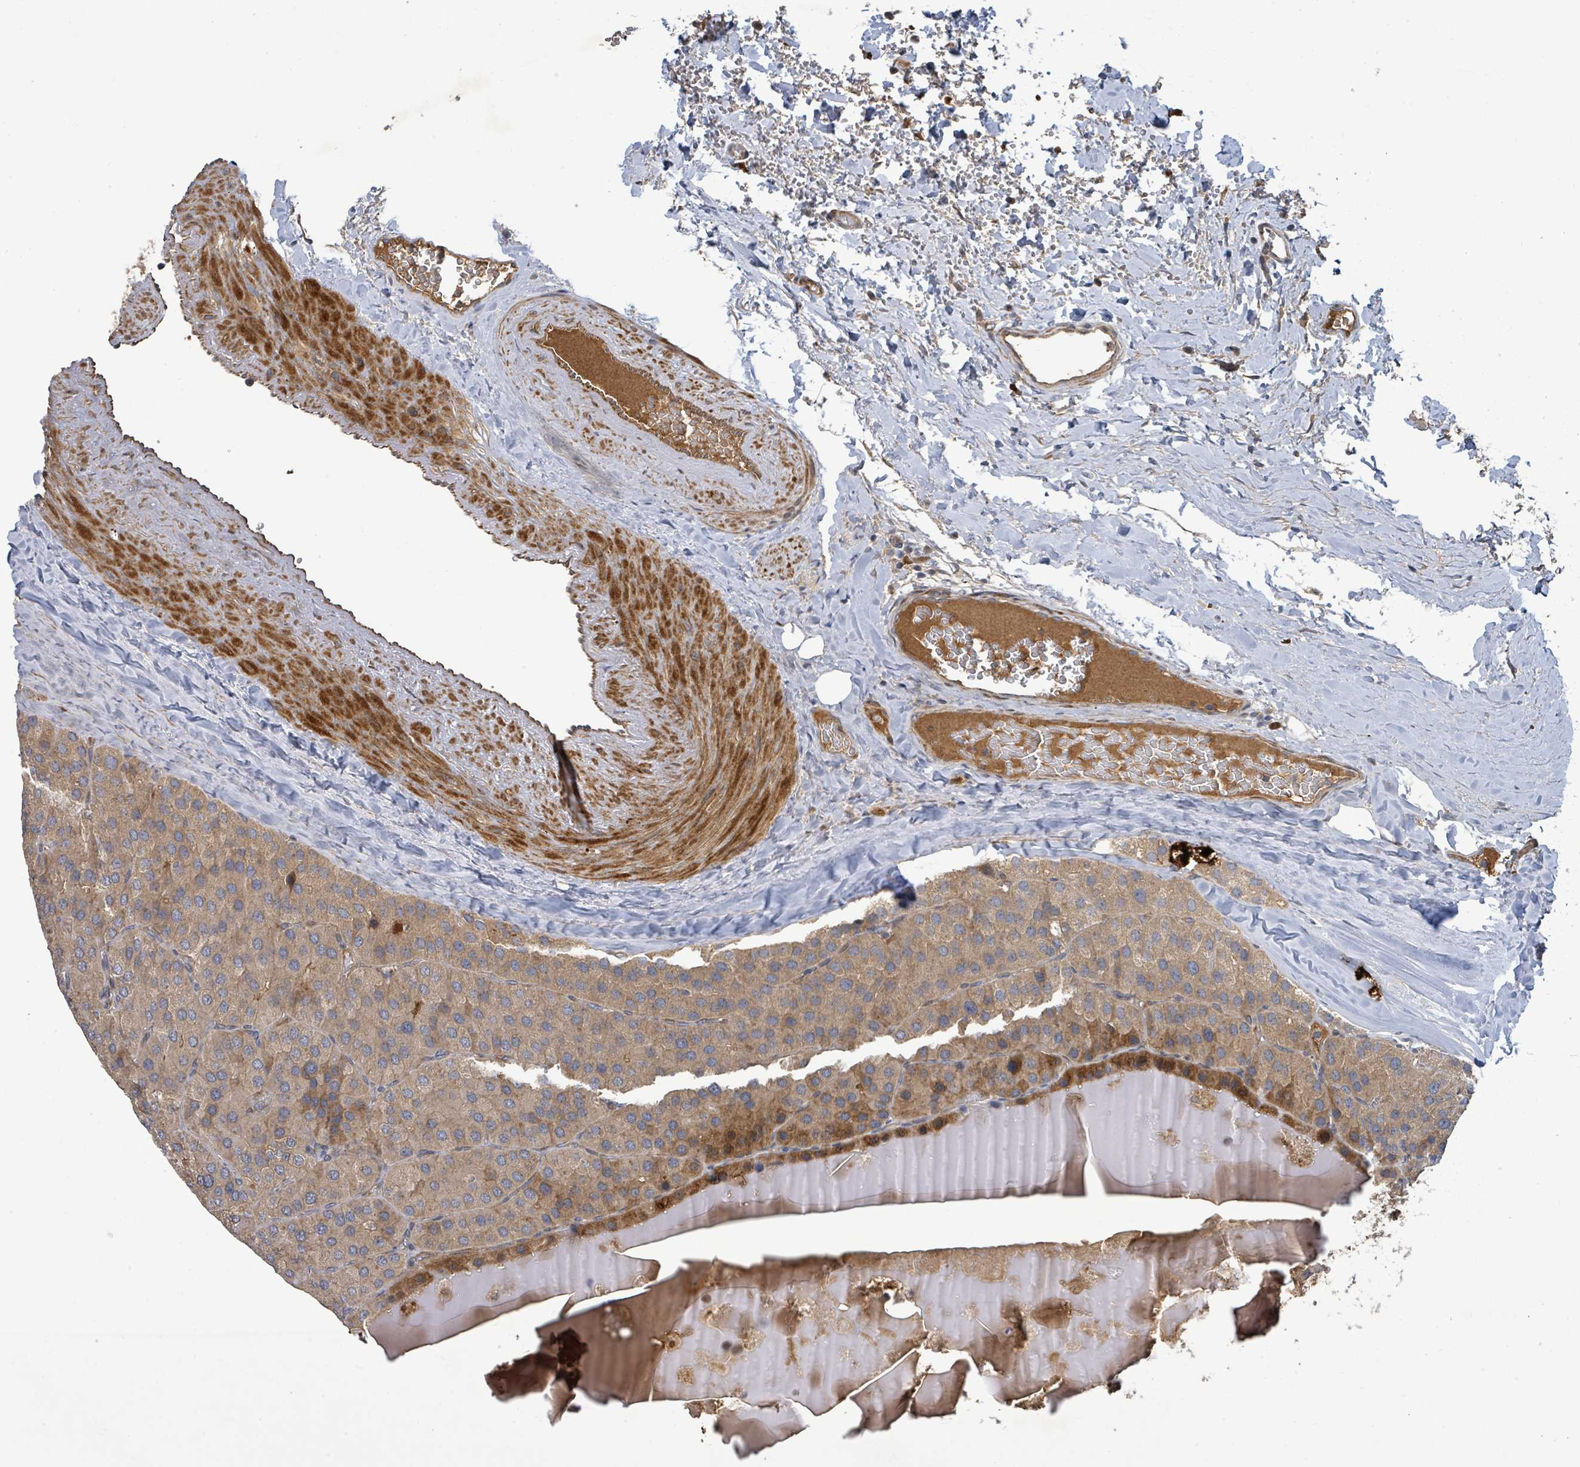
{"staining": {"intensity": "weak", "quantity": ">75%", "location": "cytoplasmic/membranous"}, "tissue": "parathyroid gland", "cell_type": "Glandular cells", "image_type": "normal", "snomed": [{"axis": "morphology", "description": "Normal tissue, NOS"}, {"axis": "morphology", "description": "Adenoma, NOS"}, {"axis": "topography", "description": "Parathyroid gland"}], "caption": "Glandular cells show weak cytoplasmic/membranous positivity in approximately >75% of cells in benign parathyroid gland. (Brightfield microscopy of DAB IHC at high magnification).", "gene": "STARD4", "patient": {"sex": "female", "age": 86}}